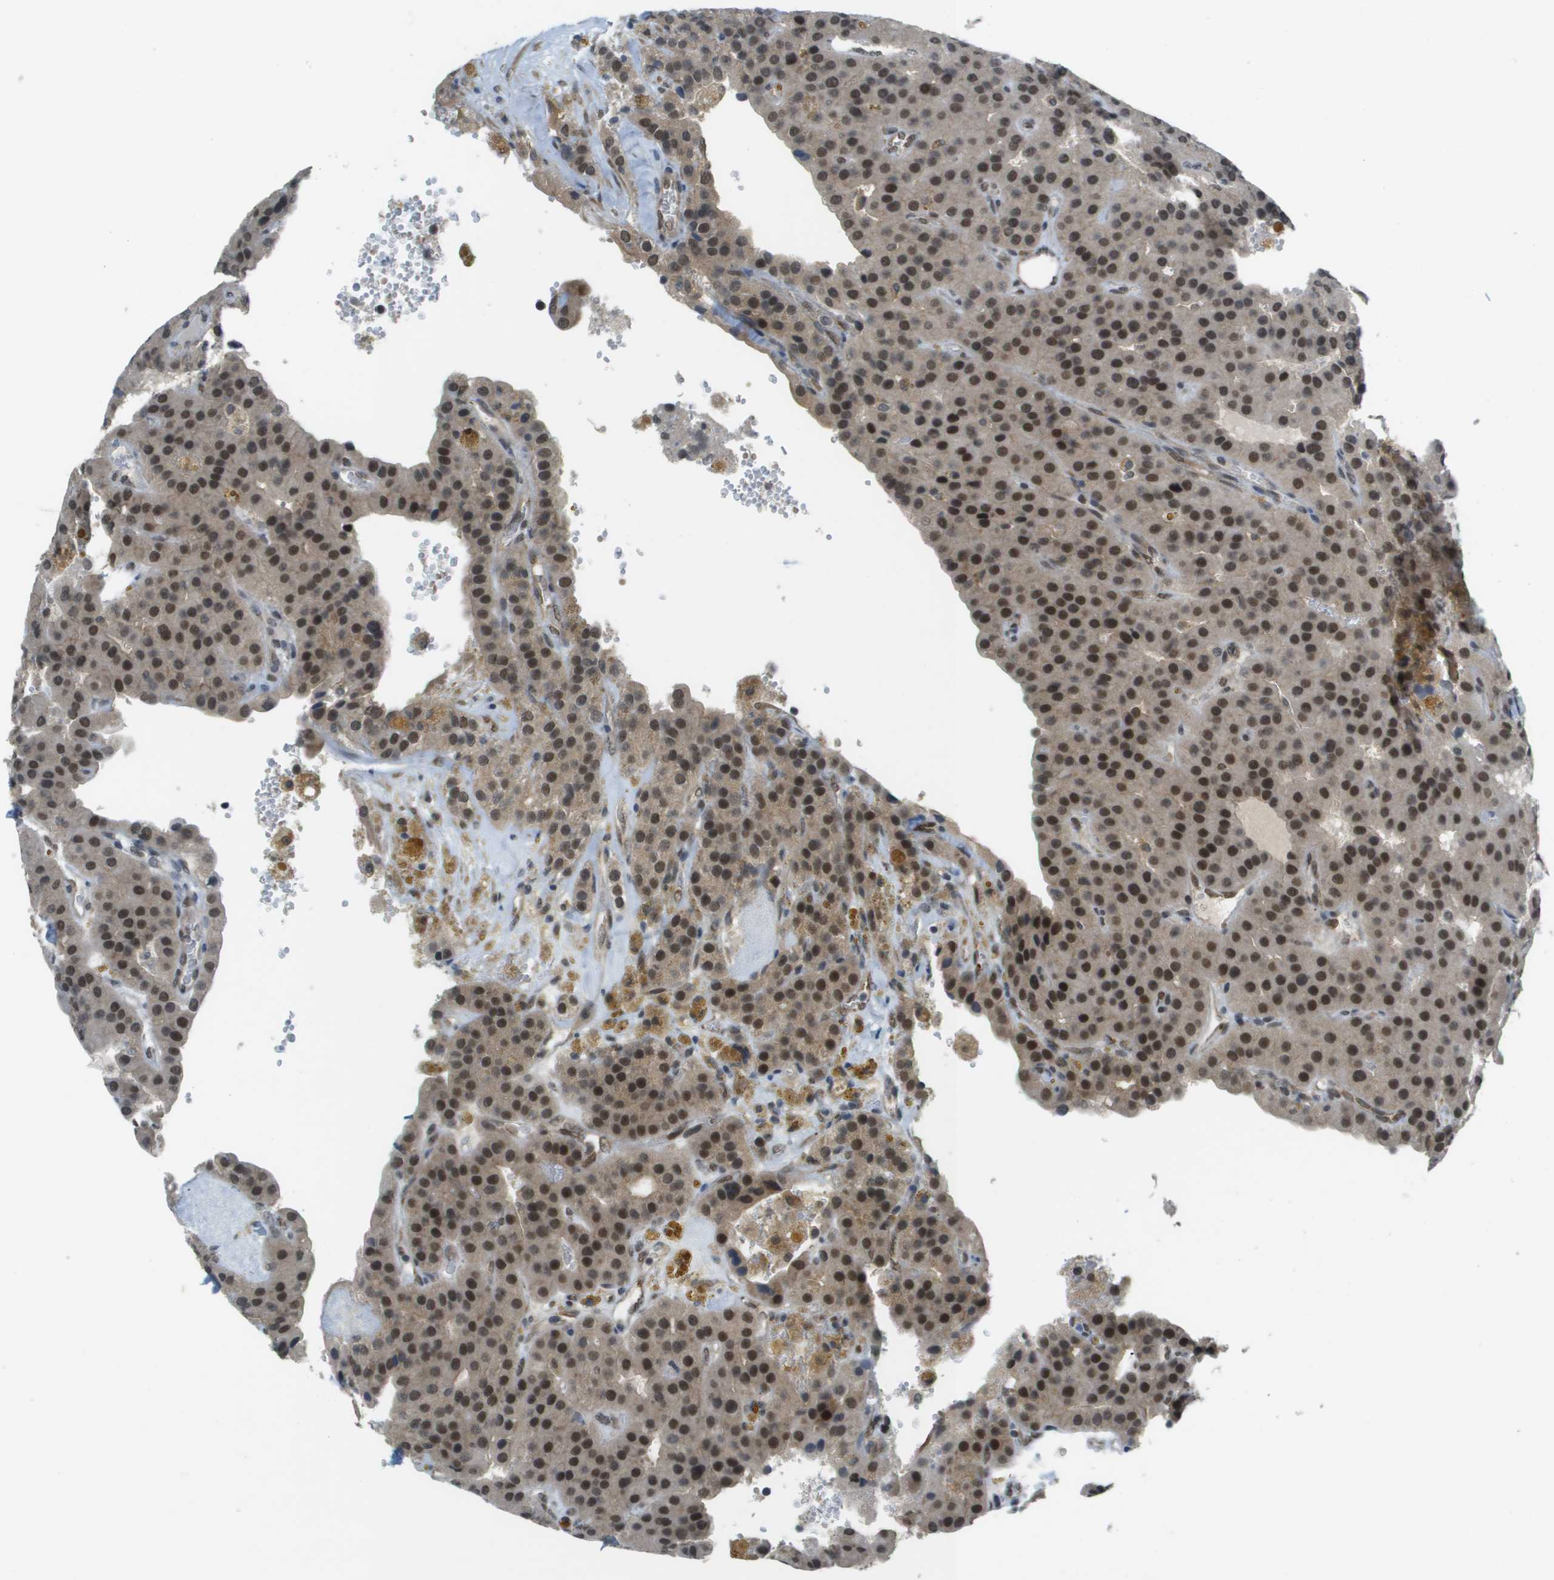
{"staining": {"intensity": "strong", "quantity": ">75%", "location": "cytoplasmic/membranous,nuclear"}, "tissue": "parathyroid gland", "cell_type": "Glandular cells", "image_type": "normal", "snomed": [{"axis": "morphology", "description": "Normal tissue, NOS"}, {"axis": "morphology", "description": "Adenoma, NOS"}, {"axis": "topography", "description": "Parathyroid gland"}], "caption": "The histopathology image exhibits staining of unremarkable parathyroid gland, revealing strong cytoplasmic/membranous,nuclear protein expression (brown color) within glandular cells. The staining was performed using DAB (3,3'-diaminobenzidine) to visualize the protein expression in brown, while the nuclei were stained in blue with hematoxylin (Magnification: 20x).", "gene": "ARID1B", "patient": {"sex": "female", "age": 86}}